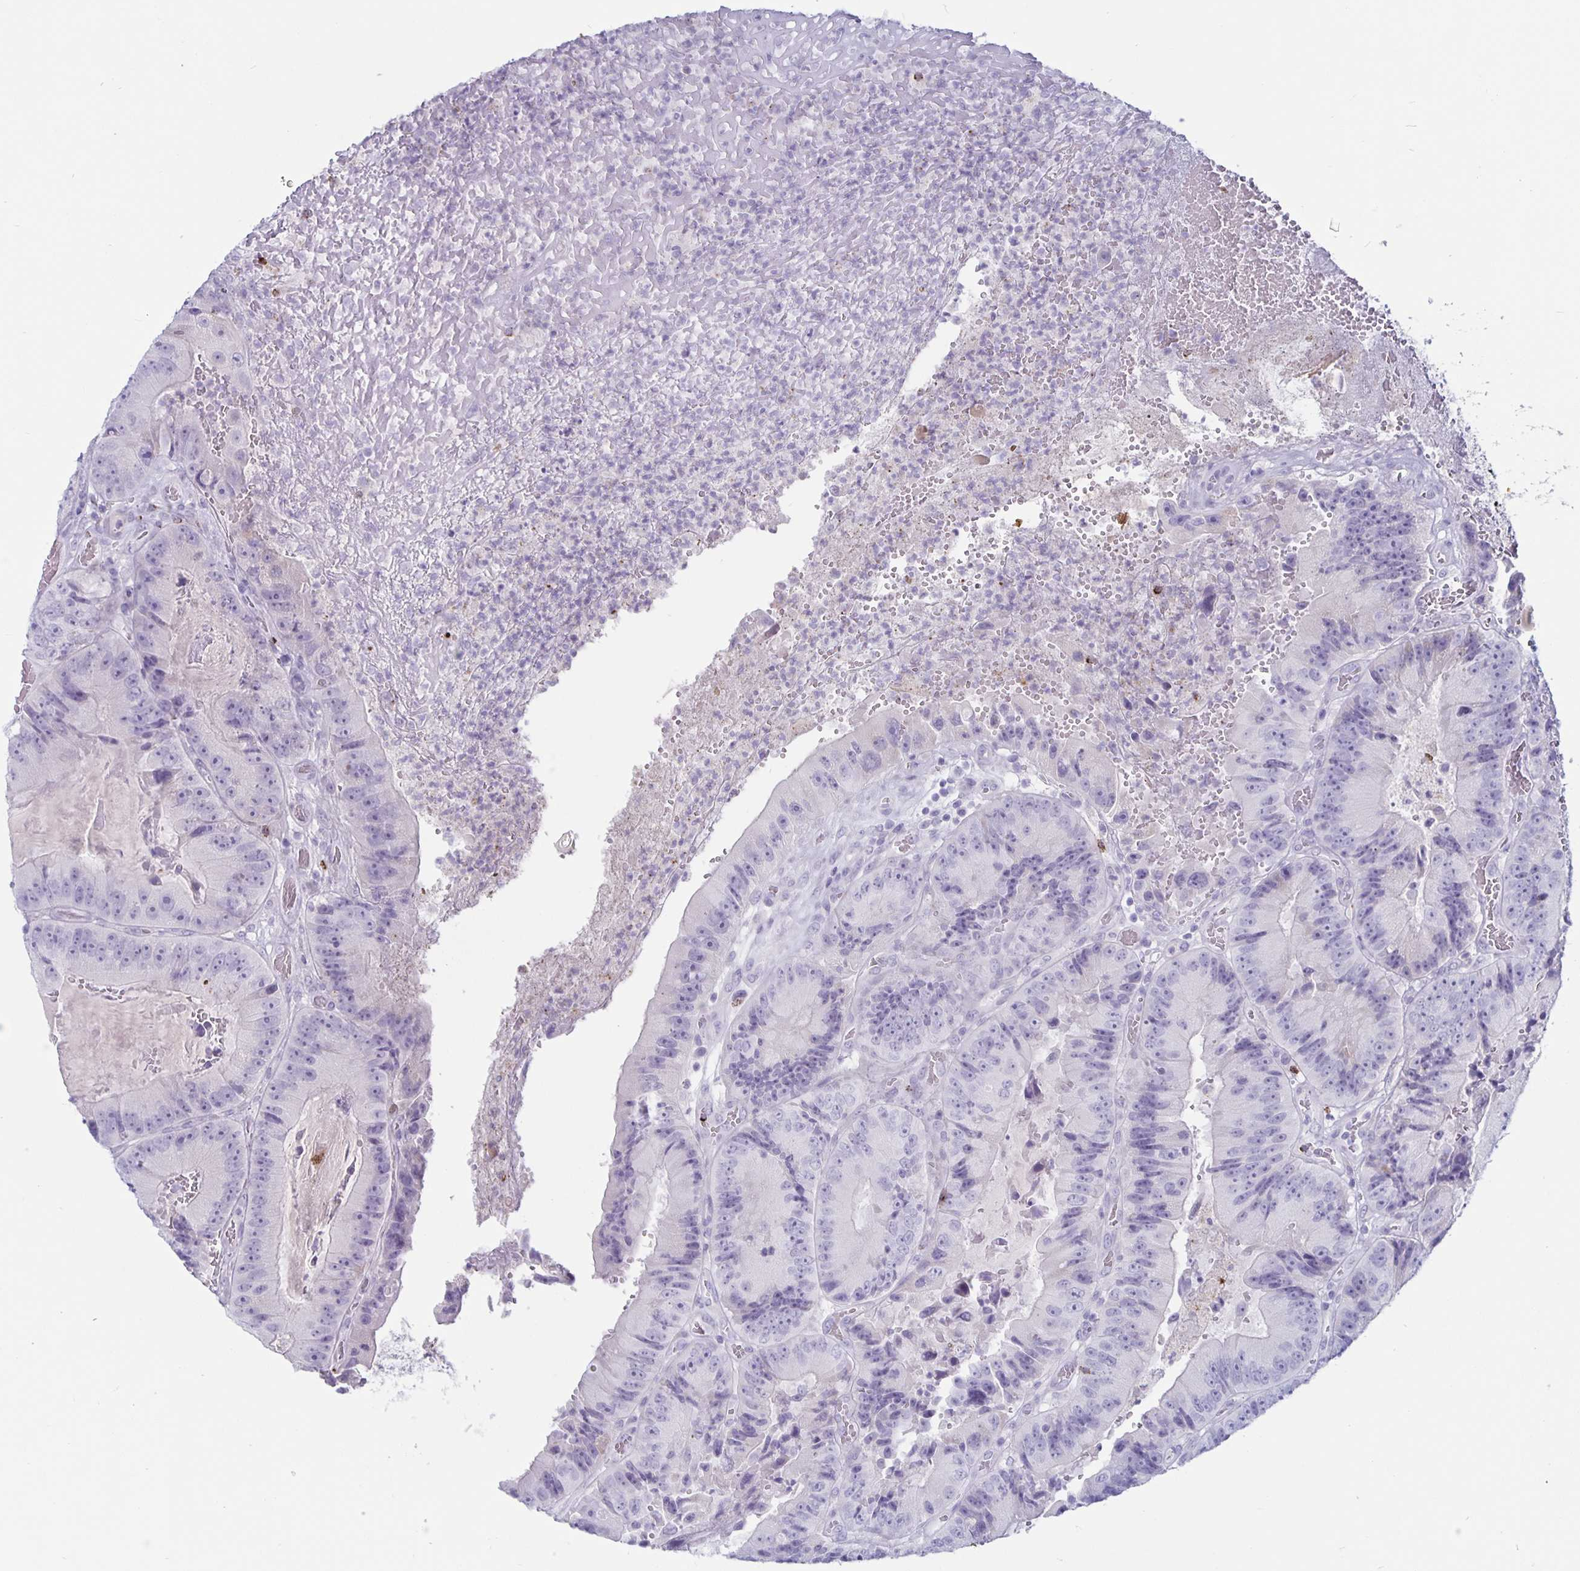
{"staining": {"intensity": "negative", "quantity": "none", "location": "none"}, "tissue": "colorectal cancer", "cell_type": "Tumor cells", "image_type": "cancer", "snomed": [{"axis": "morphology", "description": "Adenocarcinoma, NOS"}, {"axis": "topography", "description": "Colon"}], "caption": "Tumor cells show no significant protein staining in colorectal adenocarcinoma.", "gene": "GZMK", "patient": {"sex": "female", "age": 86}}